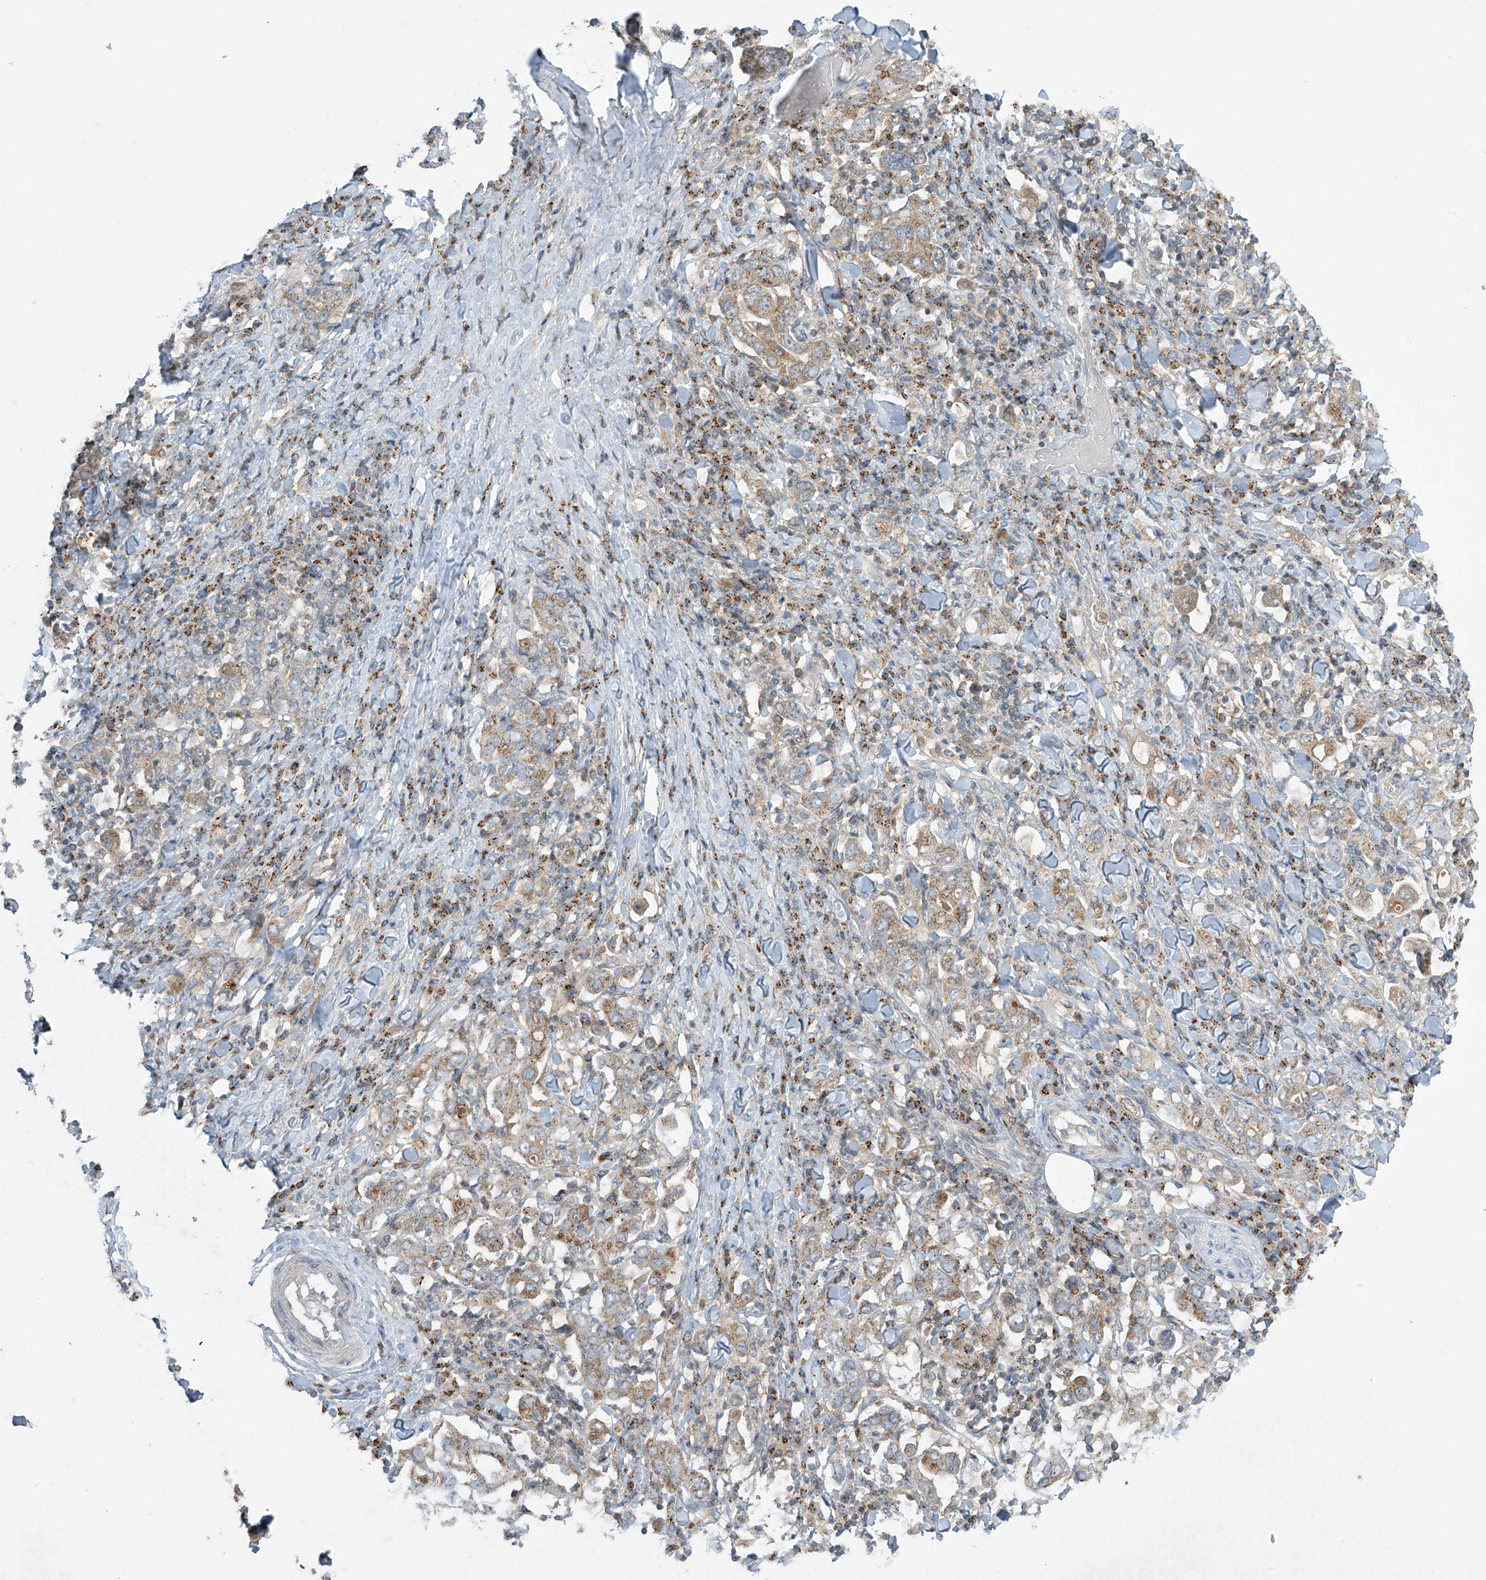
{"staining": {"intensity": "moderate", "quantity": "25%-75%", "location": "cytoplasmic/membranous"}, "tissue": "stomach cancer", "cell_type": "Tumor cells", "image_type": "cancer", "snomed": [{"axis": "morphology", "description": "Adenocarcinoma, NOS"}, {"axis": "topography", "description": "Stomach, upper"}], "caption": "Protein analysis of adenocarcinoma (stomach) tissue displays moderate cytoplasmic/membranous staining in approximately 25%-75% of tumor cells.", "gene": "PARVG", "patient": {"sex": "male", "age": 62}}